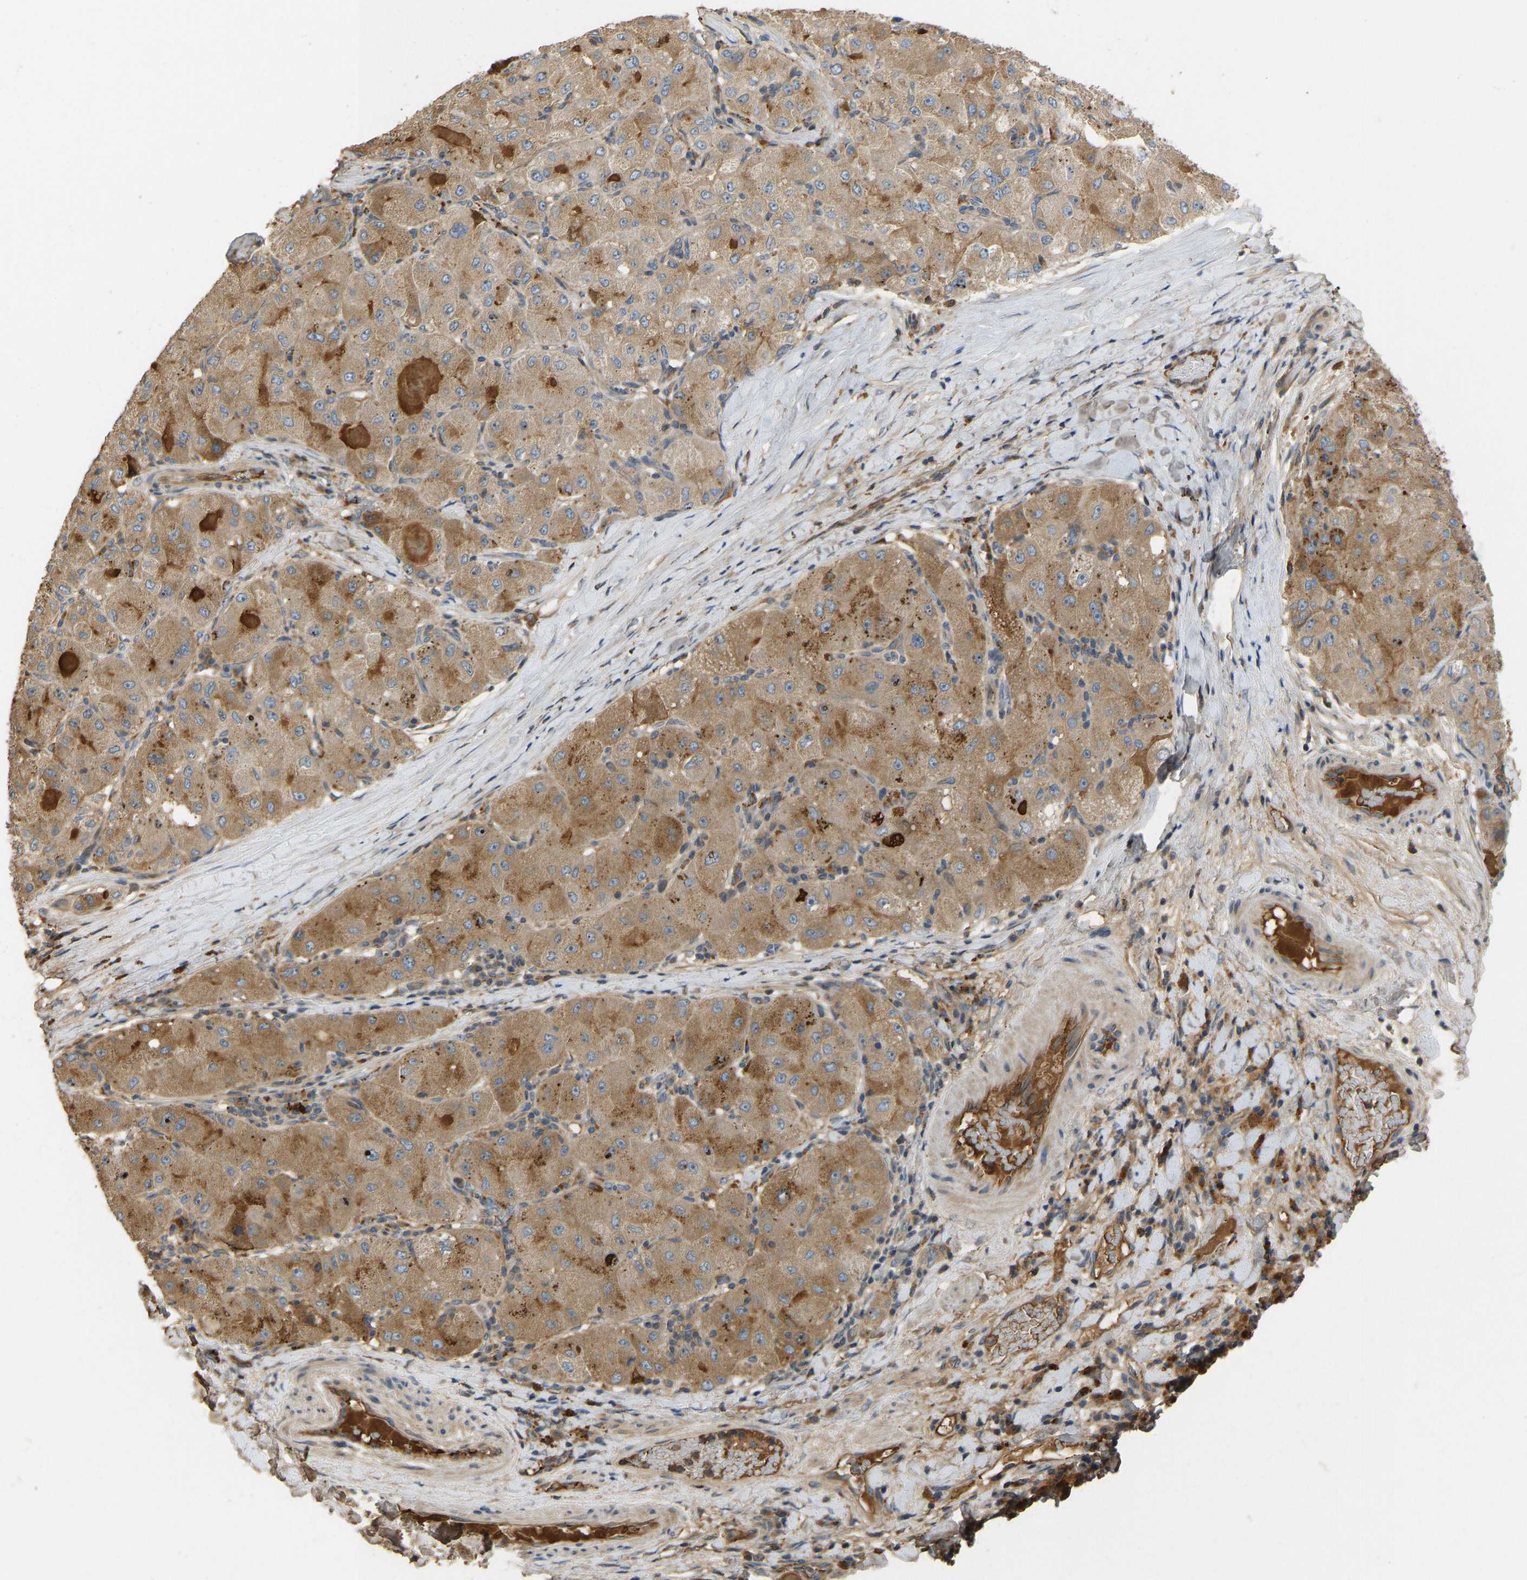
{"staining": {"intensity": "moderate", "quantity": ">75%", "location": "cytoplasmic/membranous"}, "tissue": "liver cancer", "cell_type": "Tumor cells", "image_type": "cancer", "snomed": [{"axis": "morphology", "description": "Carcinoma, Hepatocellular, NOS"}, {"axis": "topography", "description": "Liver"}], "caption": "This photomicrograph shows IHC staining of human liver cancer (hepatocellular carcinoma), with medium moderate cytoplasmic/membranous expression in about >75% of tumor cells.", "gene": "VCPKMT", "patient": {"sex": "male", "age": 80}}